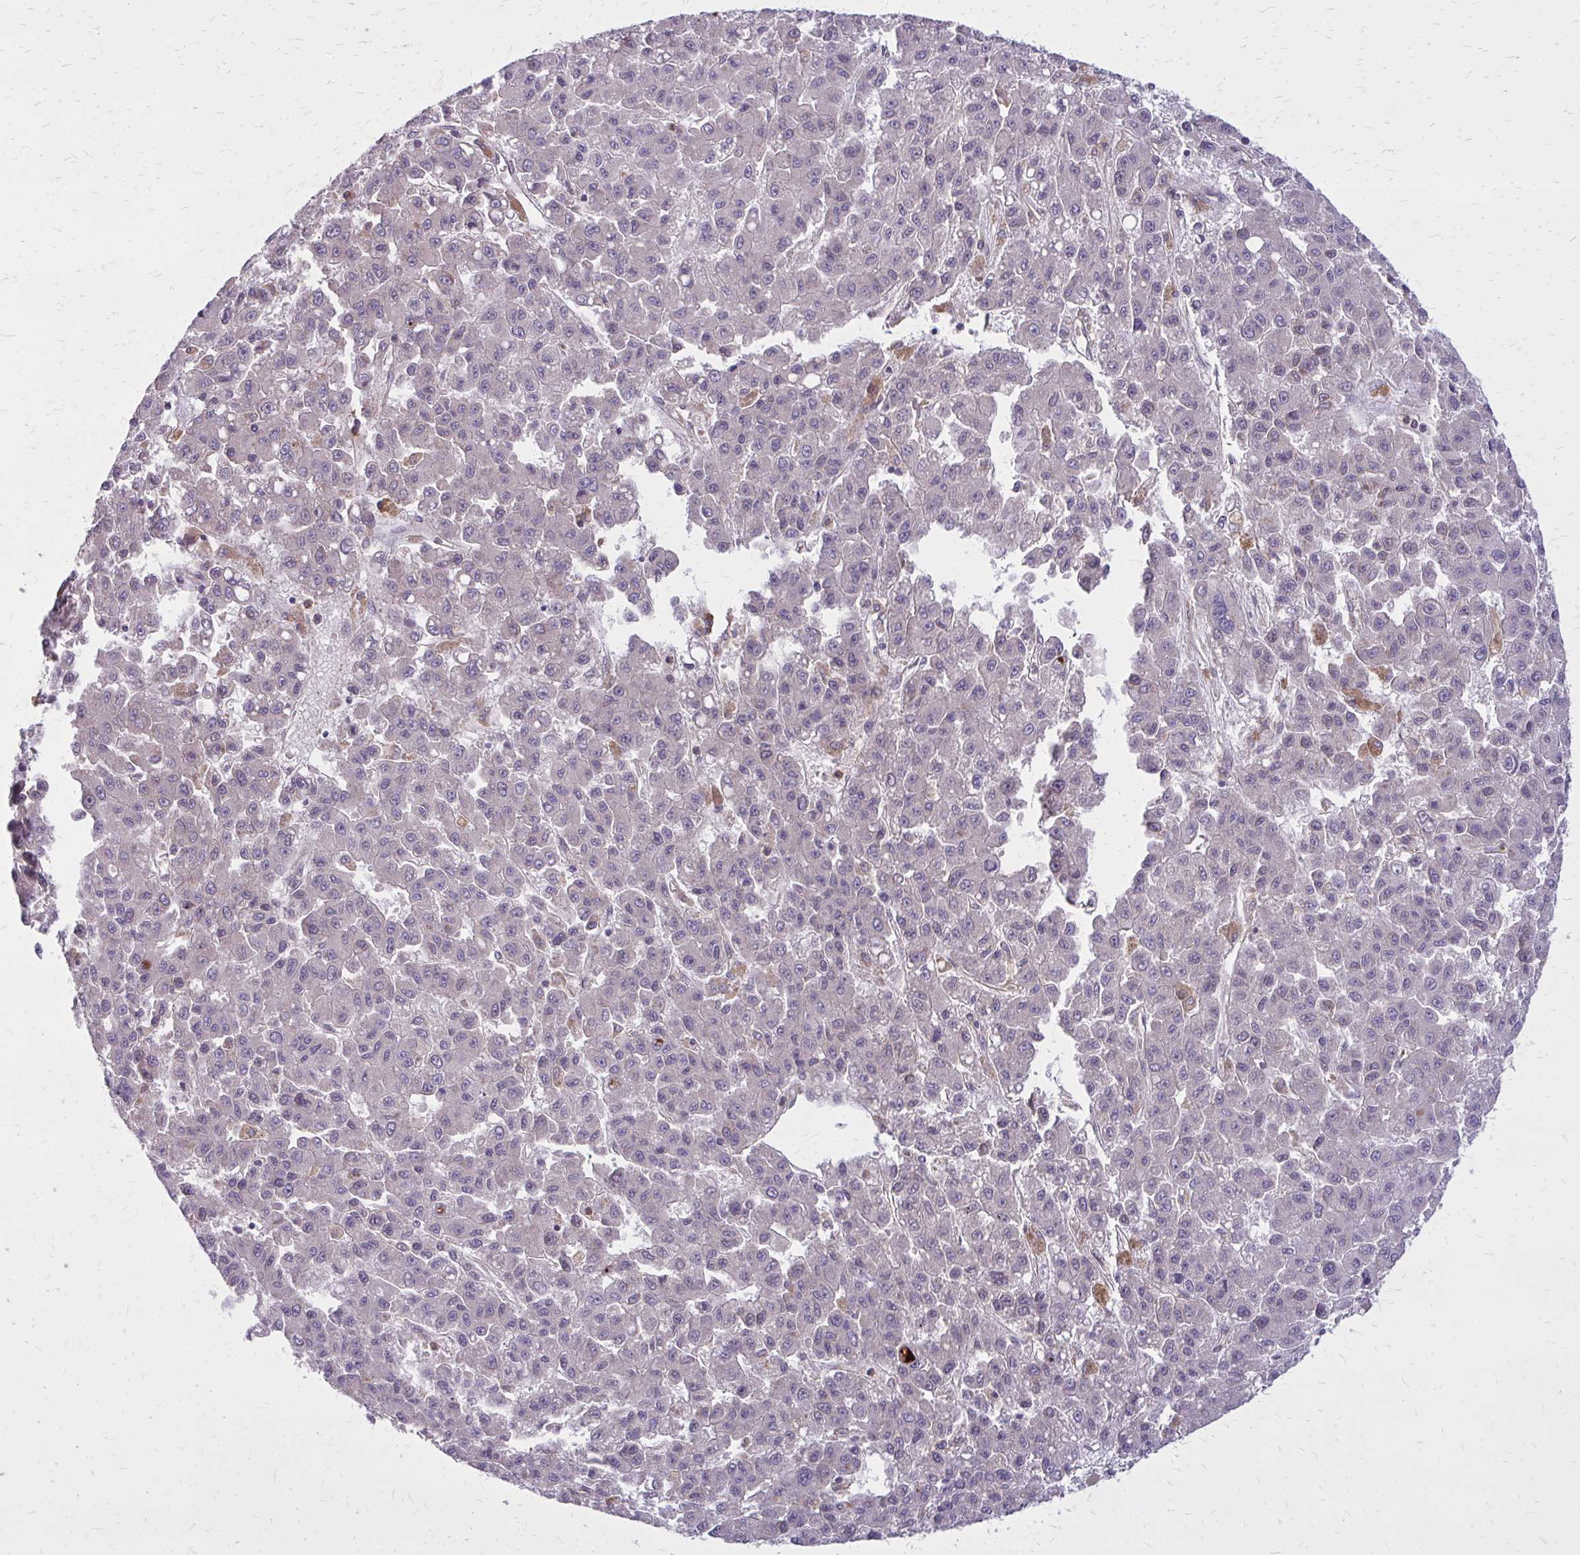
{"staining": {"intensity": "negative", "quantity": "none", "location": "none"}, "tissue": "liver cancer", "cell_type": "Tumor cells", "image_type": "cancer", "snomed": [{"axis": "morphology", "description": "Carcinoma, Hepatocellular, NOS"}, {"axis": "topography", "description": "Liver"}], "caption": "Protein analysis of liver cancer shows no significant positivity in tumor cells.", "gene": "OXNAD1", "patient": {"sex": "male", "age": 70}}